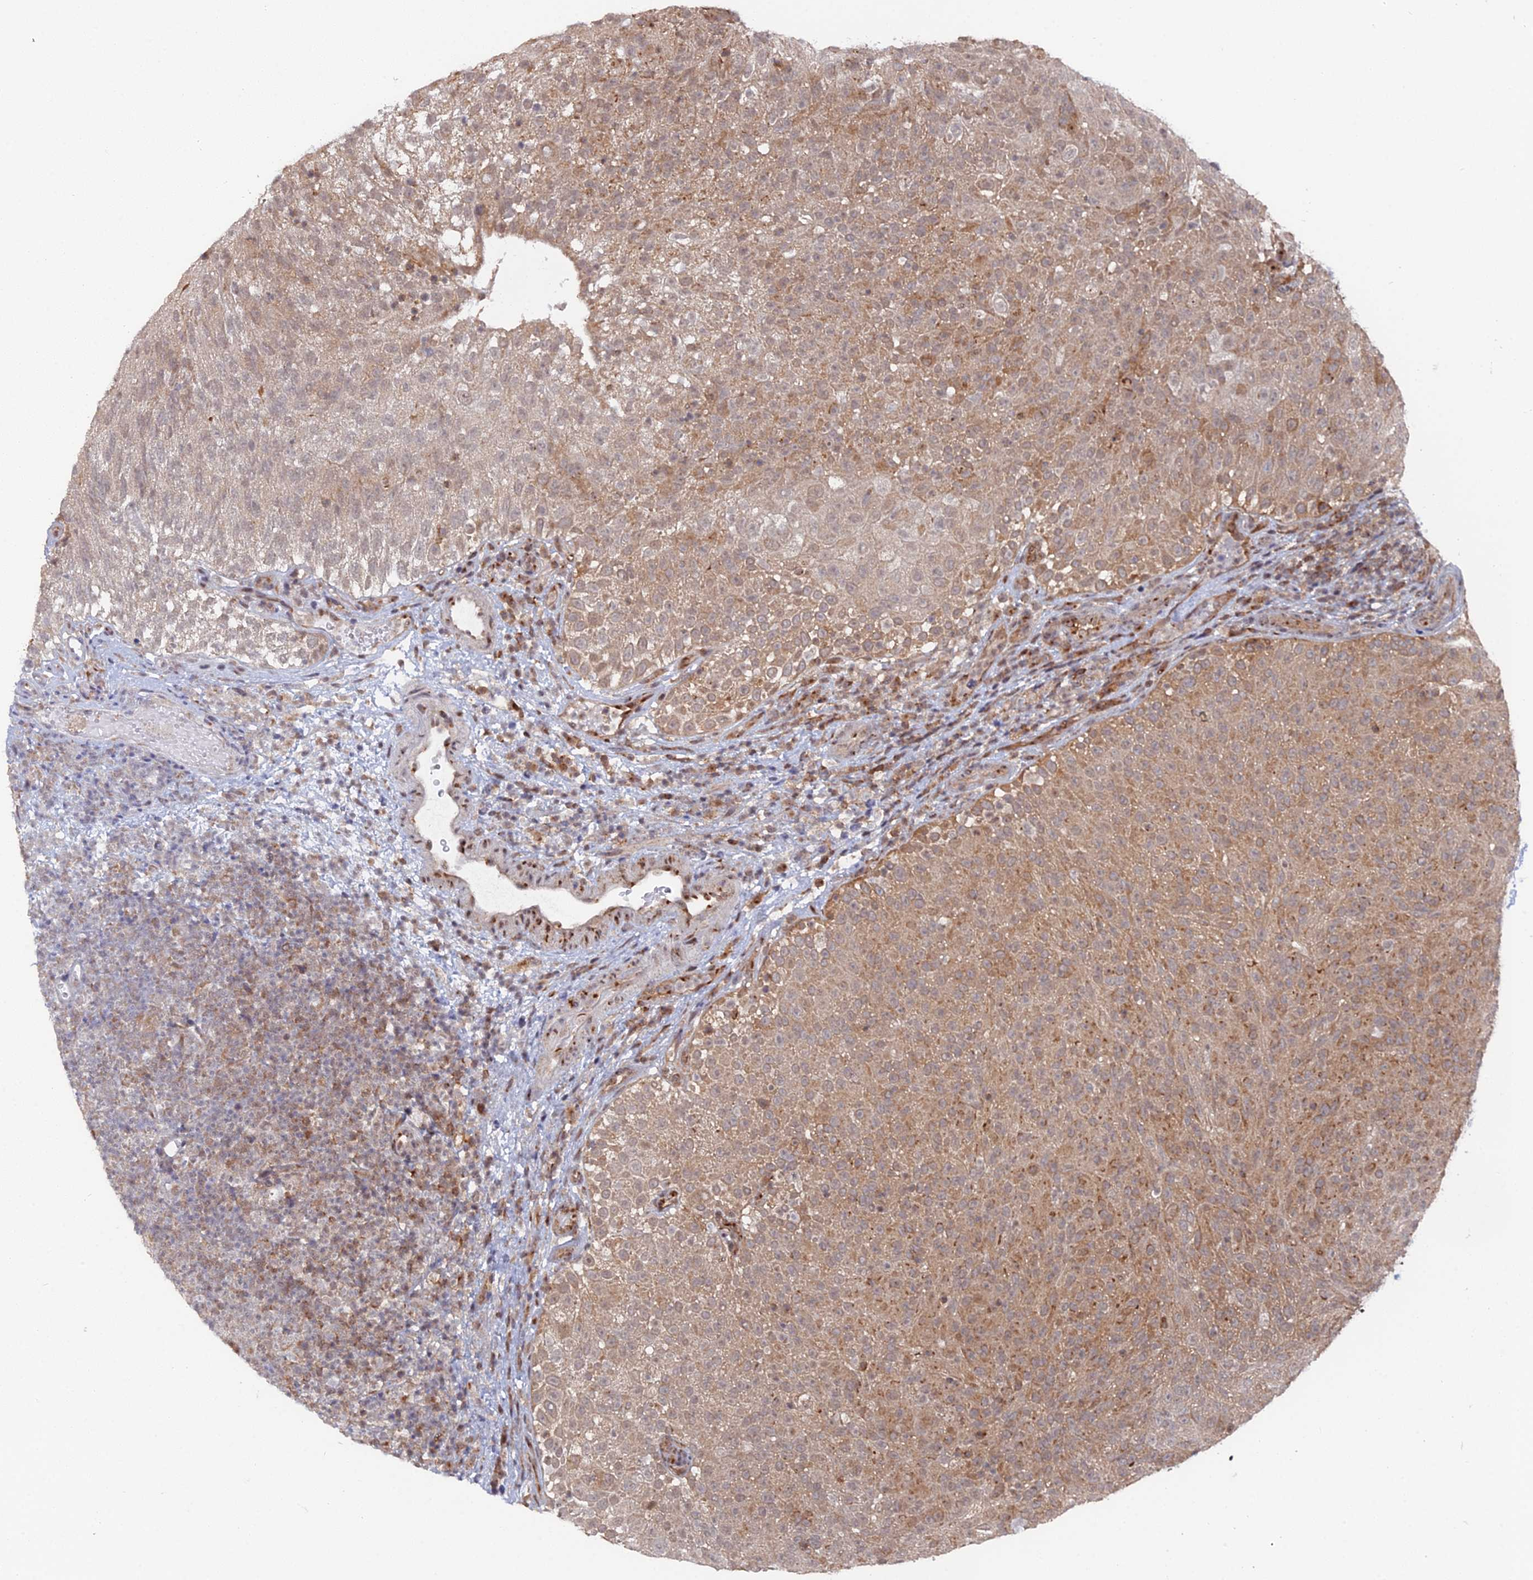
{"staining": {"intensity": "moderate", "quantity": ">75%", "location": "cytoplasmic/membranous"}, "tissue": "urothelial cancer", "cell_type": "Tumor cells", "image_type": "cancer", "snomed": [{"axis": "morphology", "description": "Urothelial carcinoma, Low grade"}, {"axis": "topography", "description": "Urinary bladder"}], "caption": "Protein staining reveals moderate cytoplasmic/membranous expression in about >75% of tumor cells in low-grade urothelial carcinoma. The protein of interest is stained brown, and the nuclei are stained in blue (DAB IHC with brightfield microscopy, high magnification).", "gene": "FHIP2A", "patient": {"sex": "male", "age": 78}}